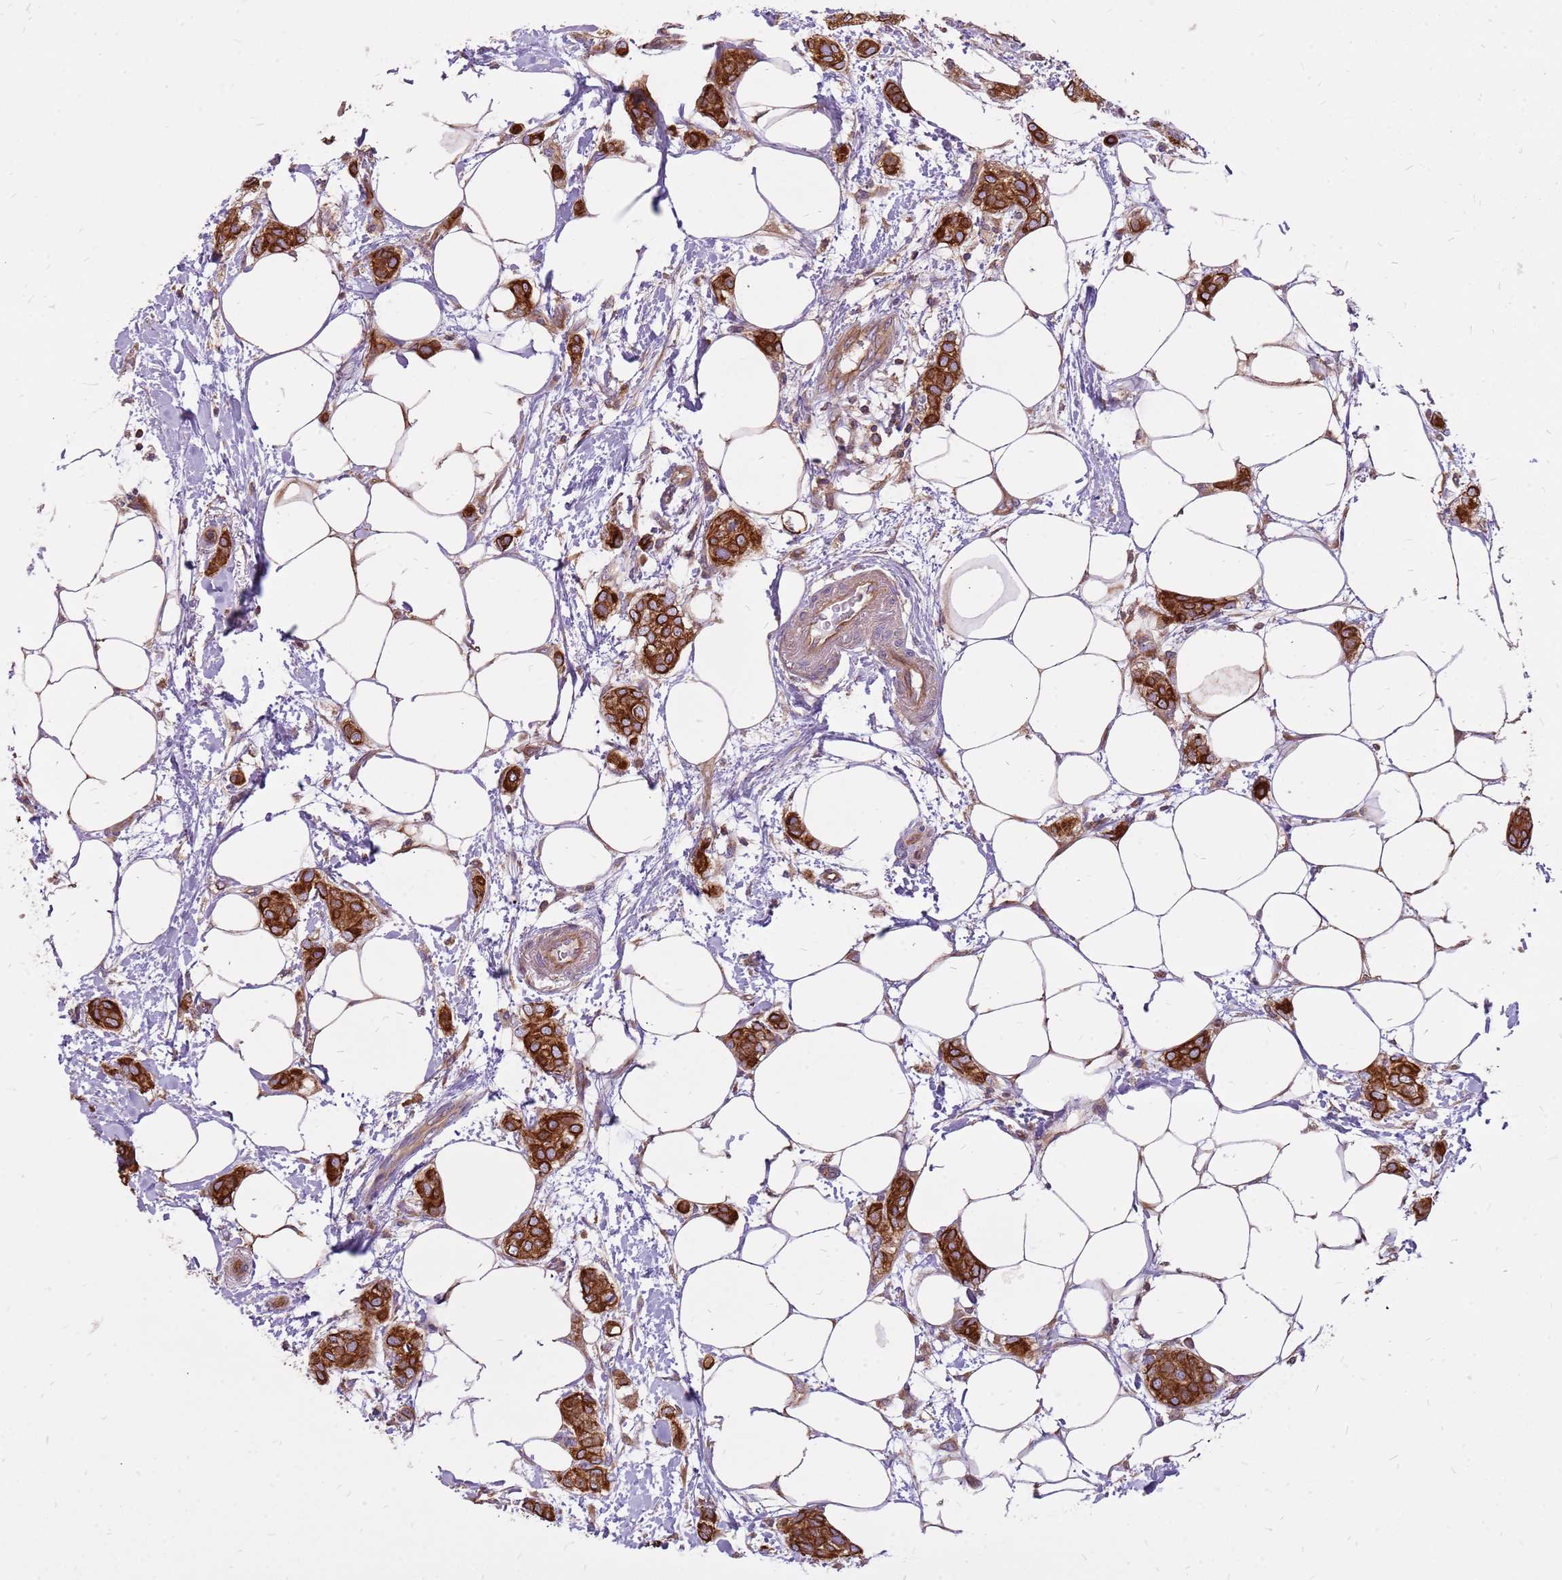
{"staining": {"intensity": "strong", "quantity": ">75%", "location": "cytoplasmic/membranous"}, "tissue": "breast cancer", "cell_type": "Tumor cells", "image_type": "cancer", "snomed": [{"axis": "morphology", "description": "Duct carcinoma"}, {"axis": "topography", "description": "Breast"}], "caption": "Brown immunohistochemical staining in human breast cancer (intraductal carcinoma) displays strong cytoplasmic/membranous positivity in approximately >75% of tumor cells.", "gene": "WASHC4", "patient": {"sex": "female", "age": 72}}